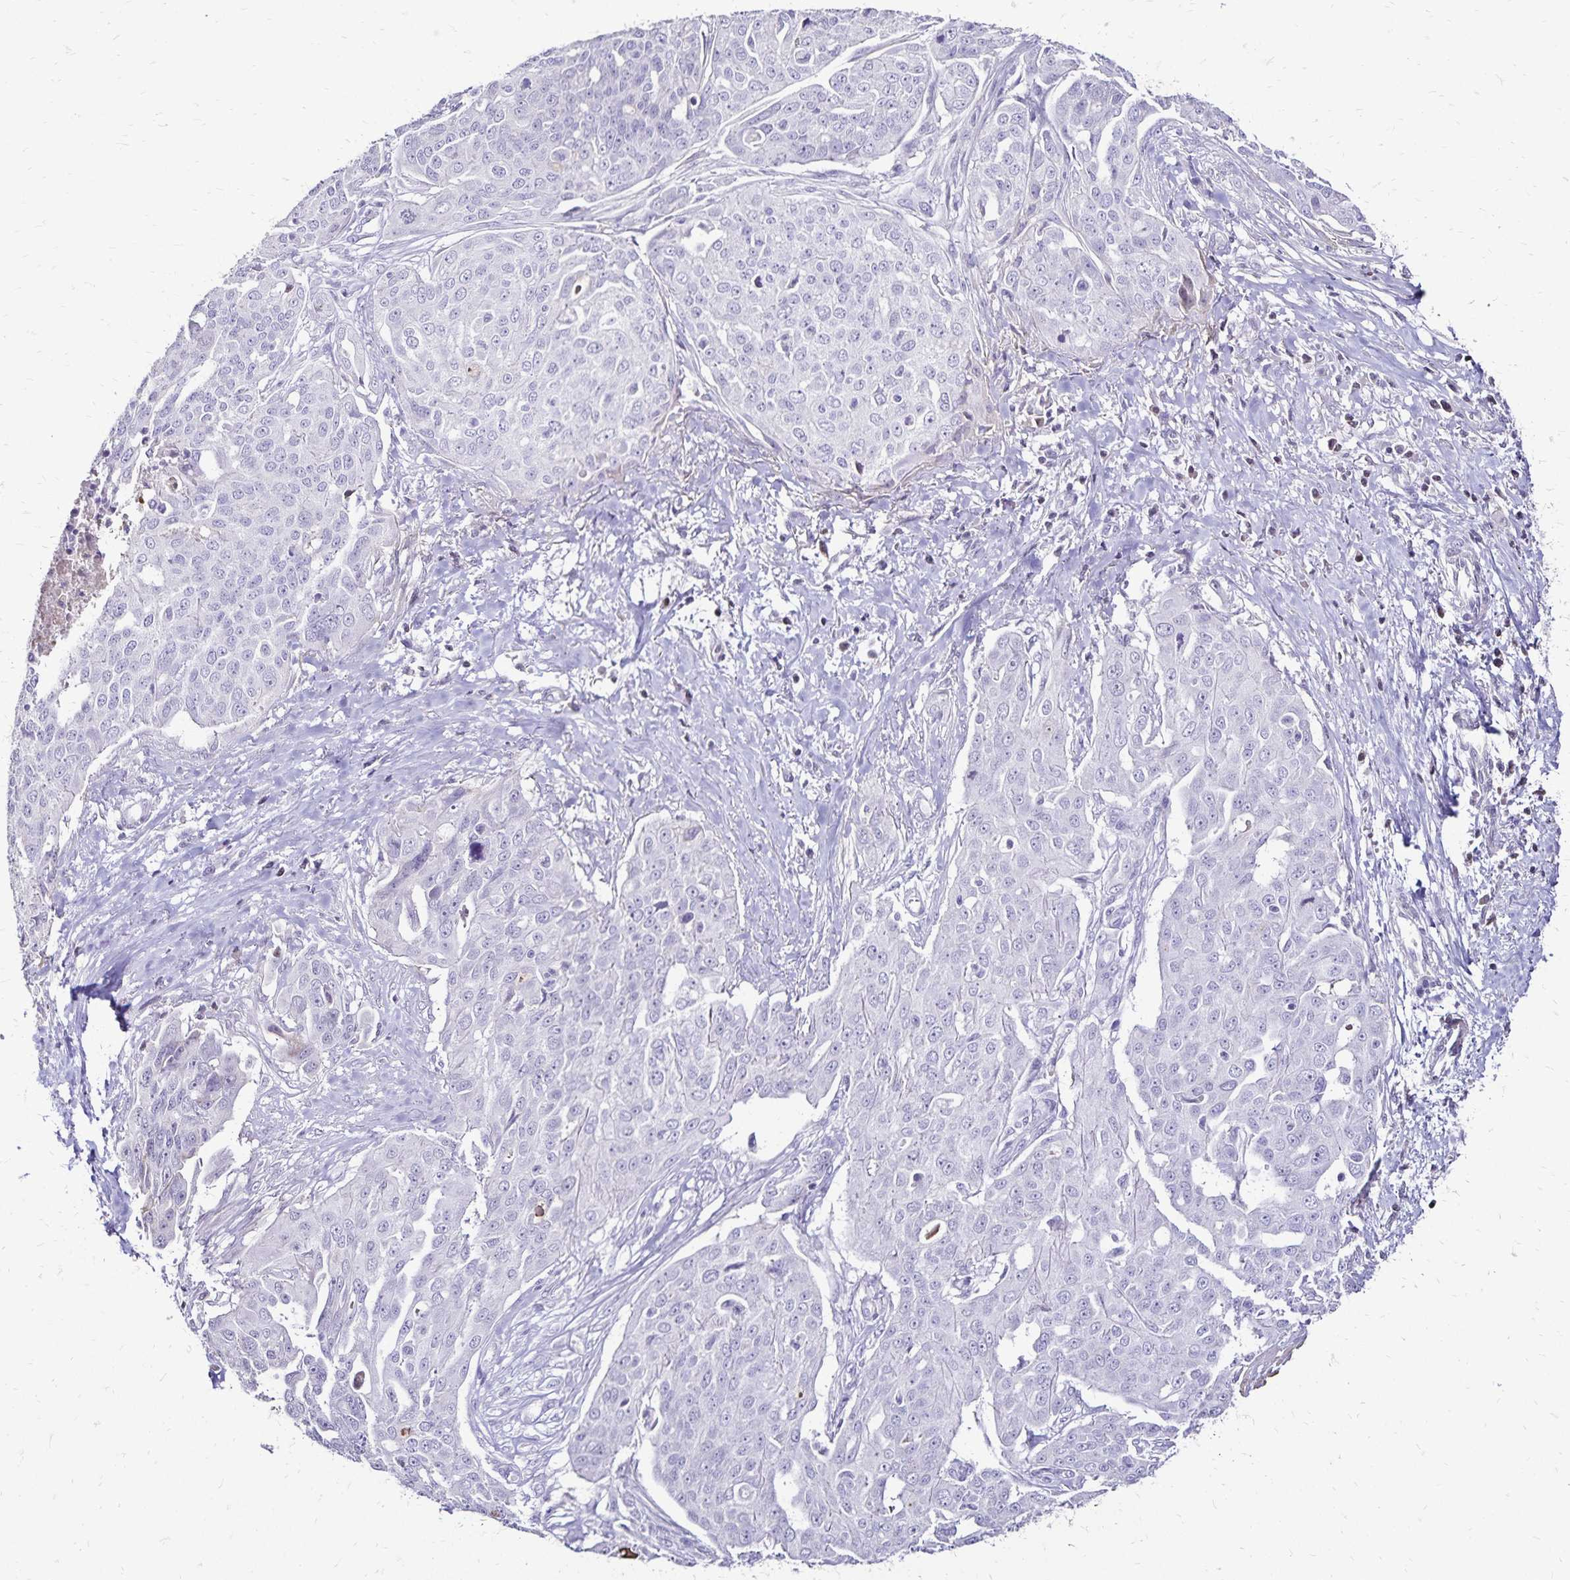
{"staining": {"intensity": "negative", "quantity": "none", "location": "none"}, "tissue": "ovarian cancer", "cell_type": "Tumor cells", "image_type": "cancer", "snomed": [{"axis": "morphology", "description": "Carcinoma, endometroid"}, {"axis": "topography", "description": "Ovary"}], "caption": "There is no significant expression in tumor cells of ovarian cancer (endometroid carcinoma).", "gene": "KISS1", "patient": {"sex": "female", "age": 70}}